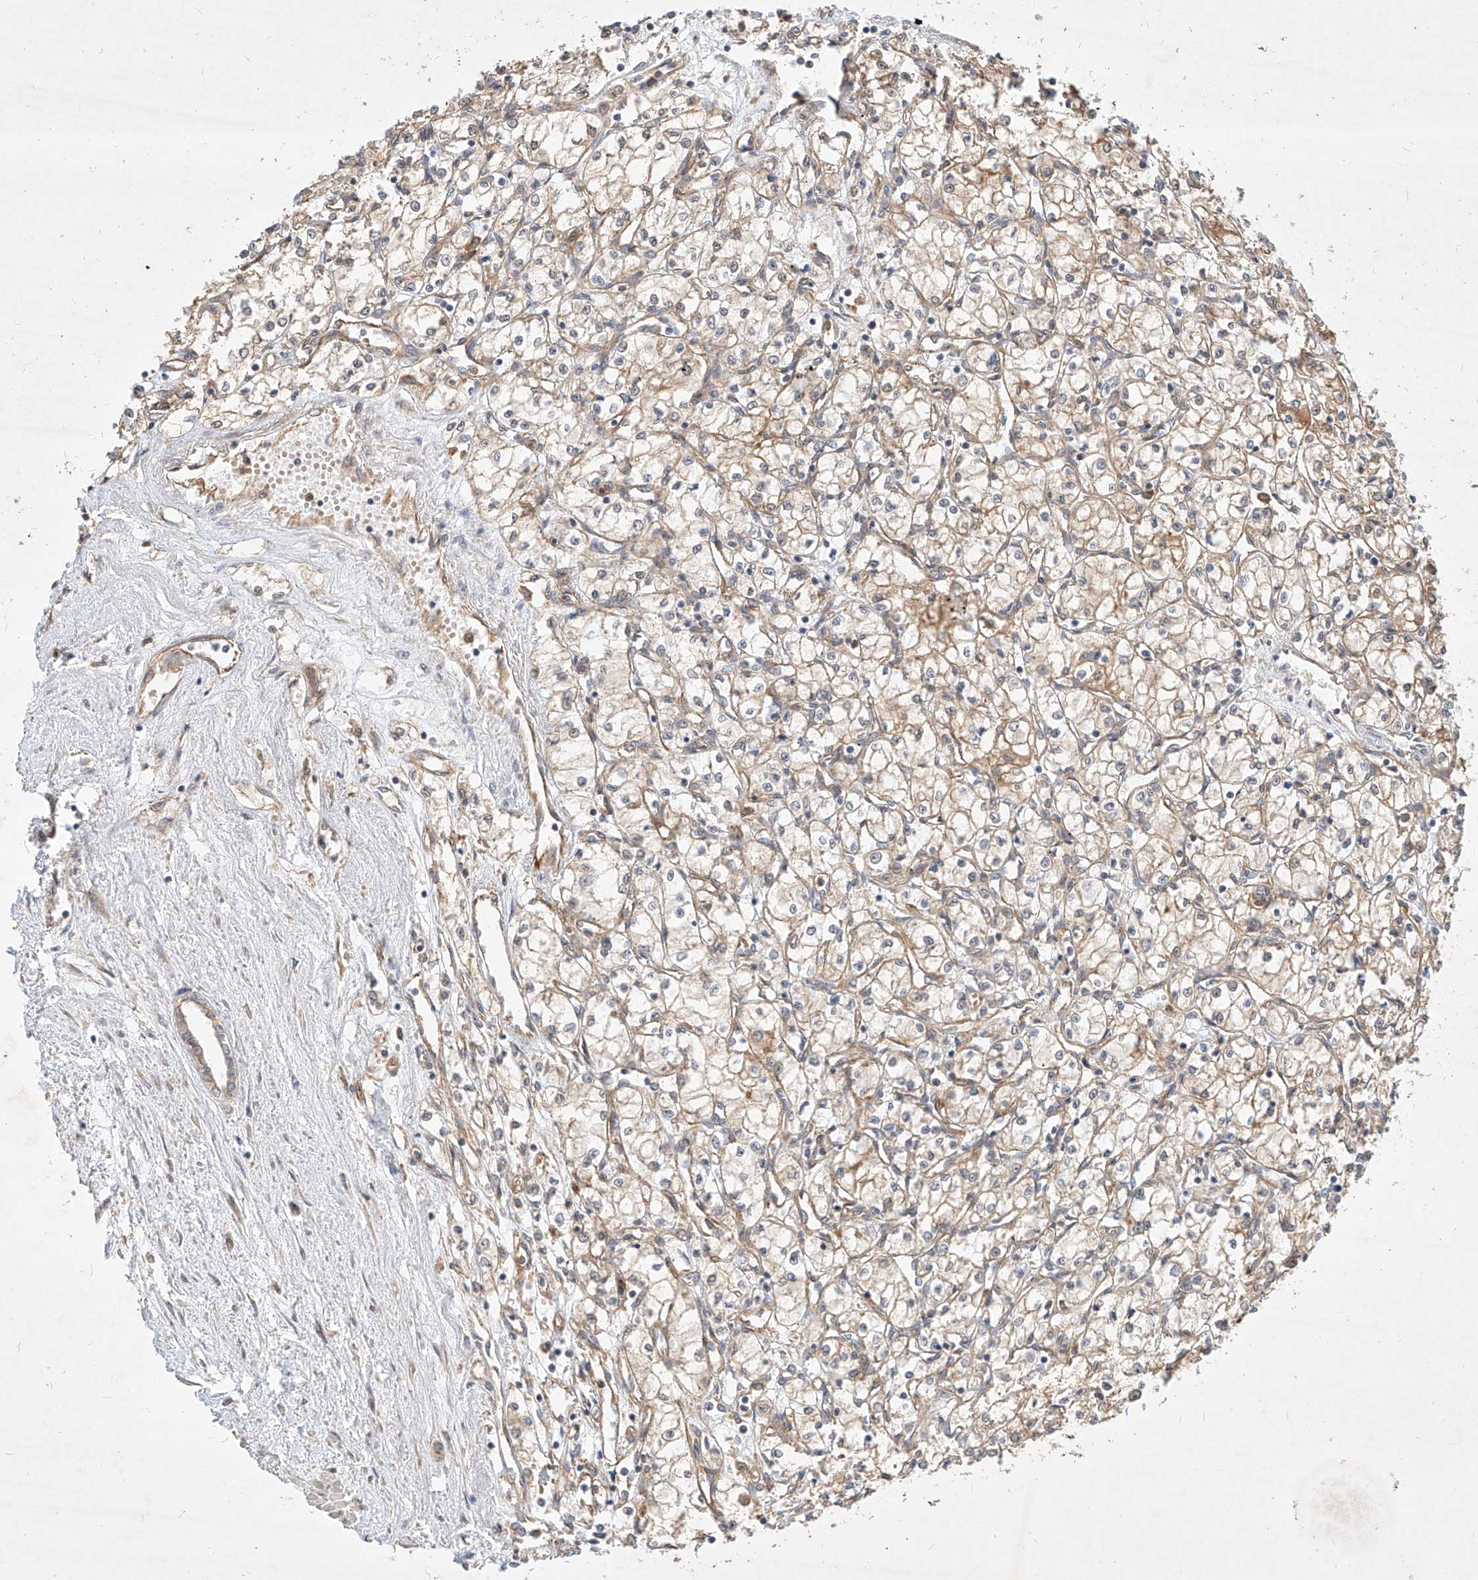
{"staining": {"intensity": "weak", "quantity": ">75%", "location": "cytoplasmic/membranous"}, "tissue": "renal cancer", "cell_type": "Tumor cells", "image_type": "cancer", "snomed": [{"axis": "morphology", "description": "Adenocarcinoma, NOS"}, {"axis": "topography", "description": "Kidney"}], "caption": "Renal cancer (adenocarcinoma) stained with immunohistochemistry (IHC) reveals weak cytoplasmic/membranous staining in approximately >75% of tumor cells. (DAB = brown stain, brightfield microscopy at high magnification).", "gene": "NFAM1", "patient": {"sex": "male", "age": 59}}